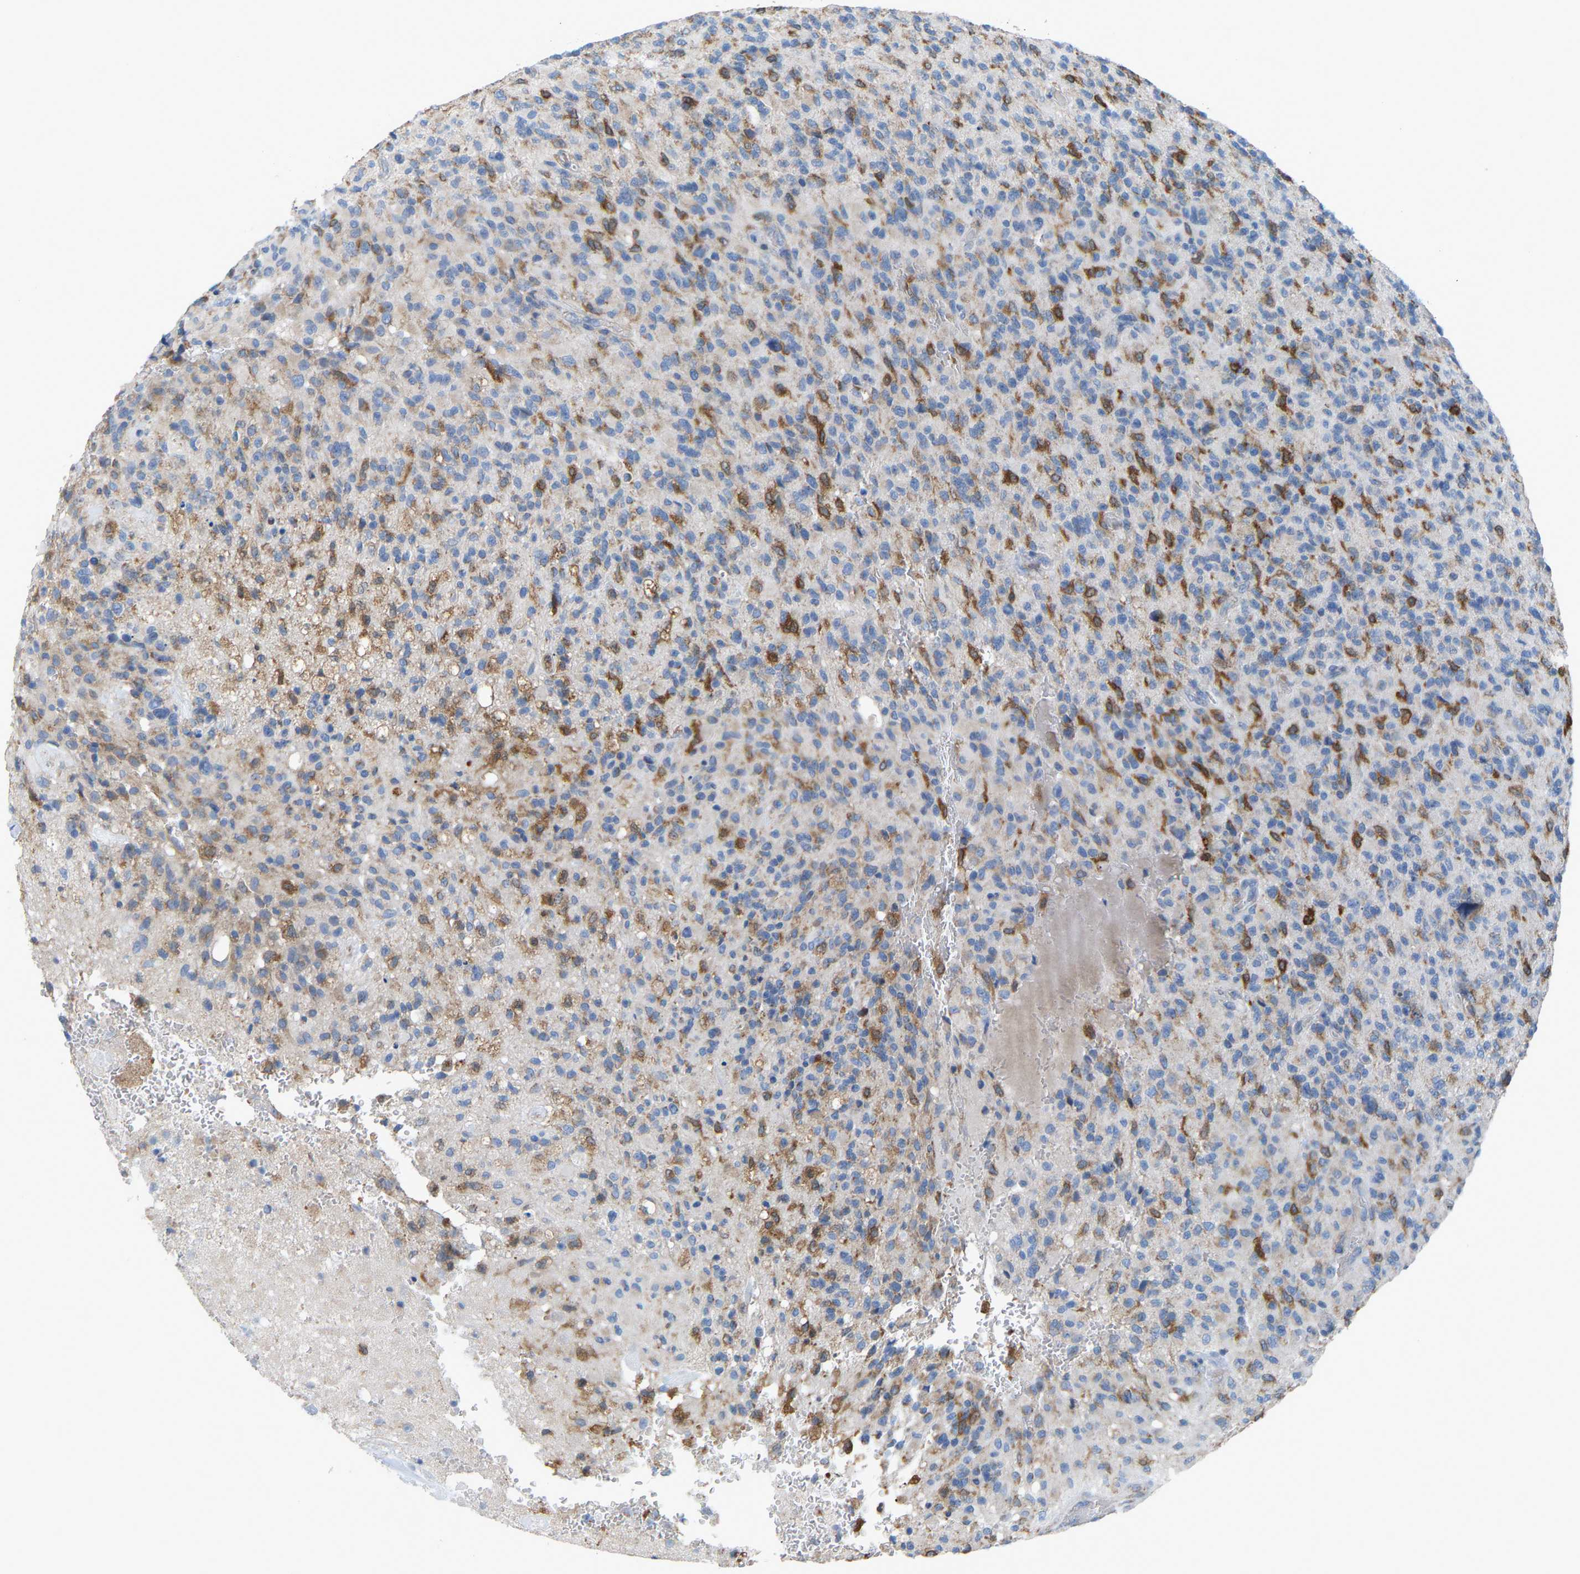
{"staining": {"intensity": "moderate", "quantity": "25%-75%", "location": "cytoplasmic/membranous"}, "tissue": "glioma", "cell_type": "Tumor cells", "image_type": "cancer", "snomed": [{"axis": "morphology", "description": "Glioma, malignant, High grade"}, {"axis": "topography", "description": "Brain"}], "caption": "This histopathology image displays IHC staining of malignant high-grade glioma, with medium moderate cytoplasmic/membranous positivity in approximately 25%-75% of tumor cells.", "gene": "CROT", "patient": {"sex": "male", "age": 71}}